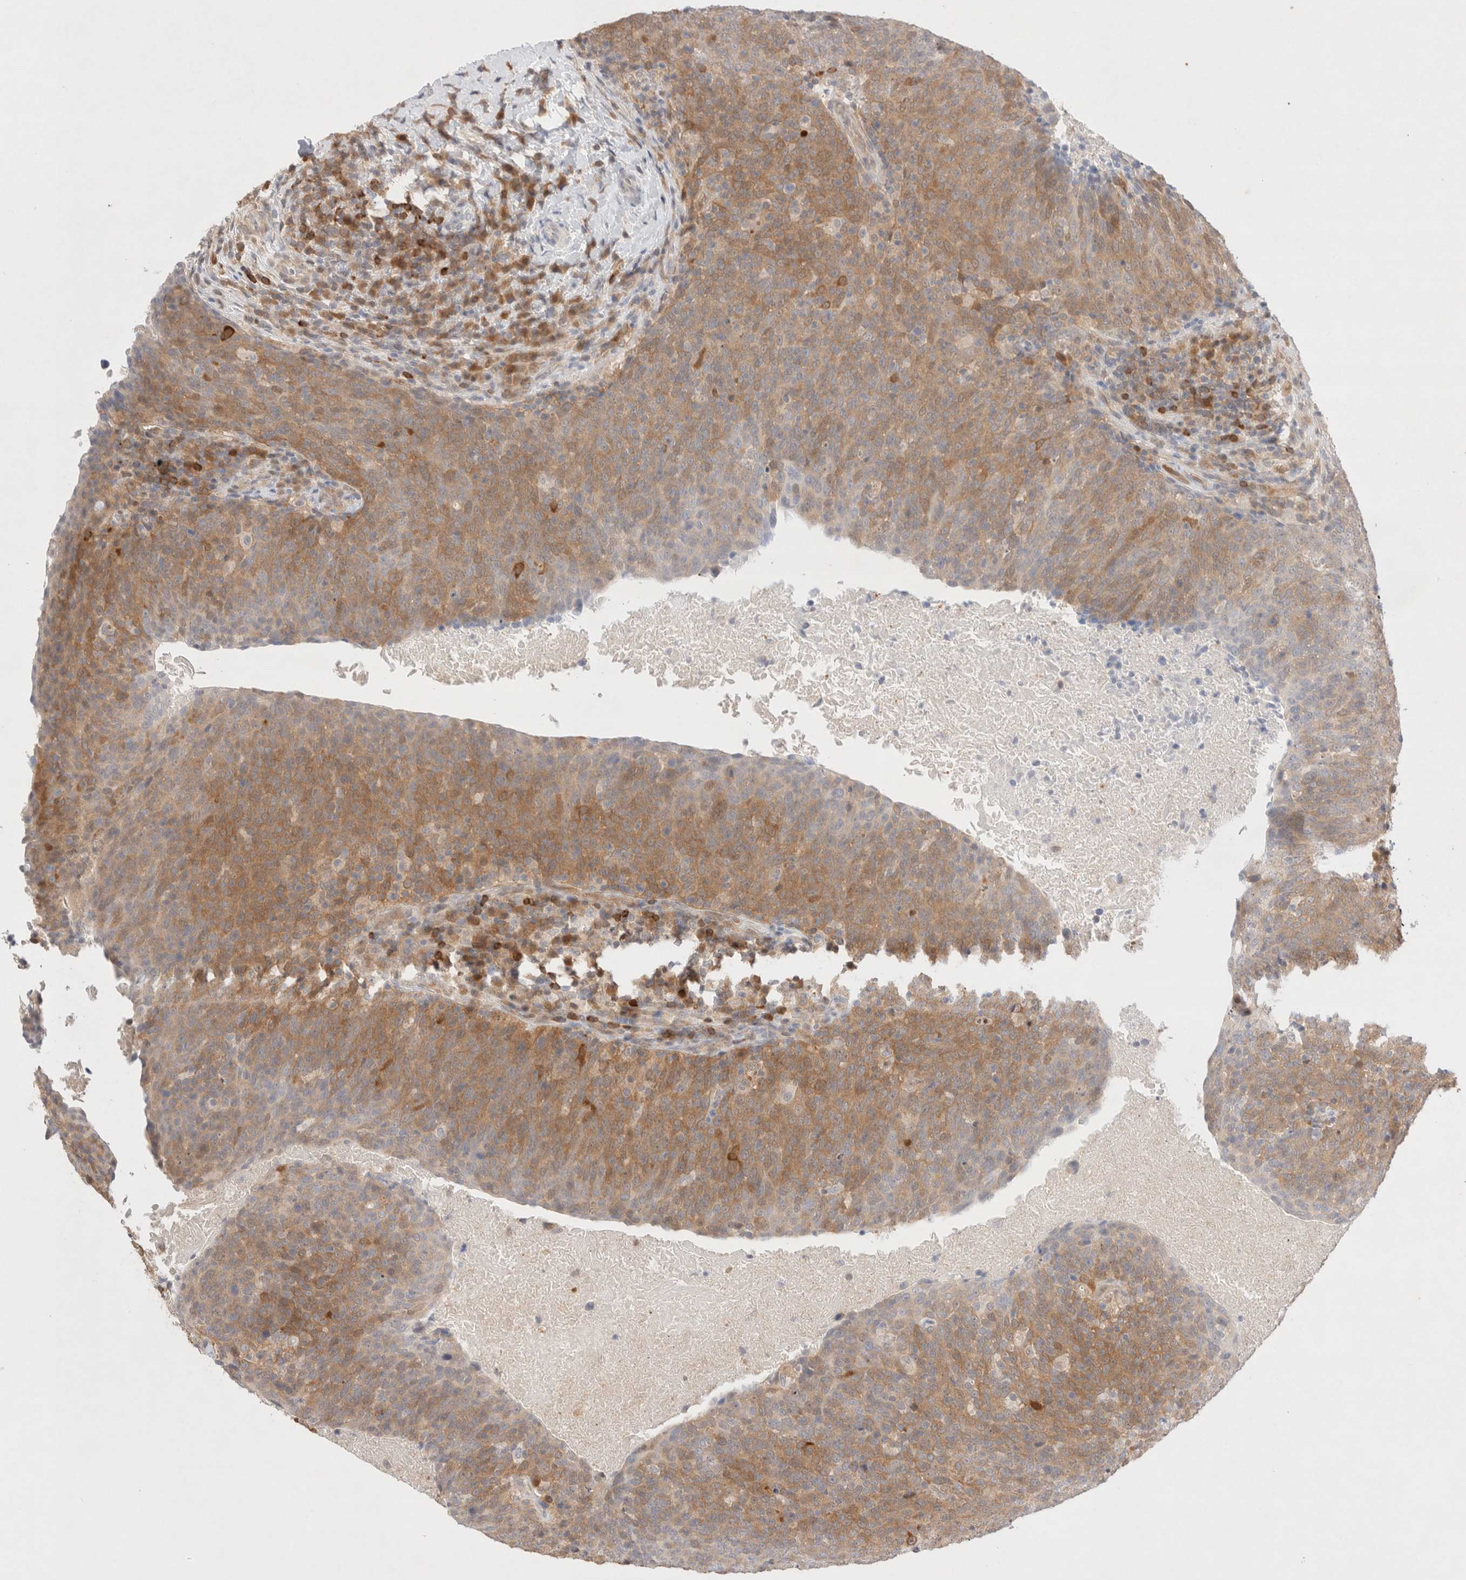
{"staining": {"intensity": "moderate", "quantity": ">75%", "location": "cytoplasmic/membranous"}, "tissue": "head and neck cancer", "cell_type": "Tumor cells", "image_type": "cancer", "snomed": [{"axis": "morphology", "description": "Squamous cell carcinoma, NOS"}, {"axis": "morphology", "description": "Squamous cell carcinoma, metastatic, NOS"}, {"axis": "topography", "description": "Lymph node"}, {"axis": "topography", "description": "Head-Neck"}], "caption": "Protein expression analysis of head and neck metastatic squamous cell carcinoma displays moderate cytoplasmic/membranous positivity in approximately >75% of tumor cells. (DAB IHC with brightfield microscopy, high magnification).", "gene": "STARD10", "patient": {"sex": "male", "age": 62}}